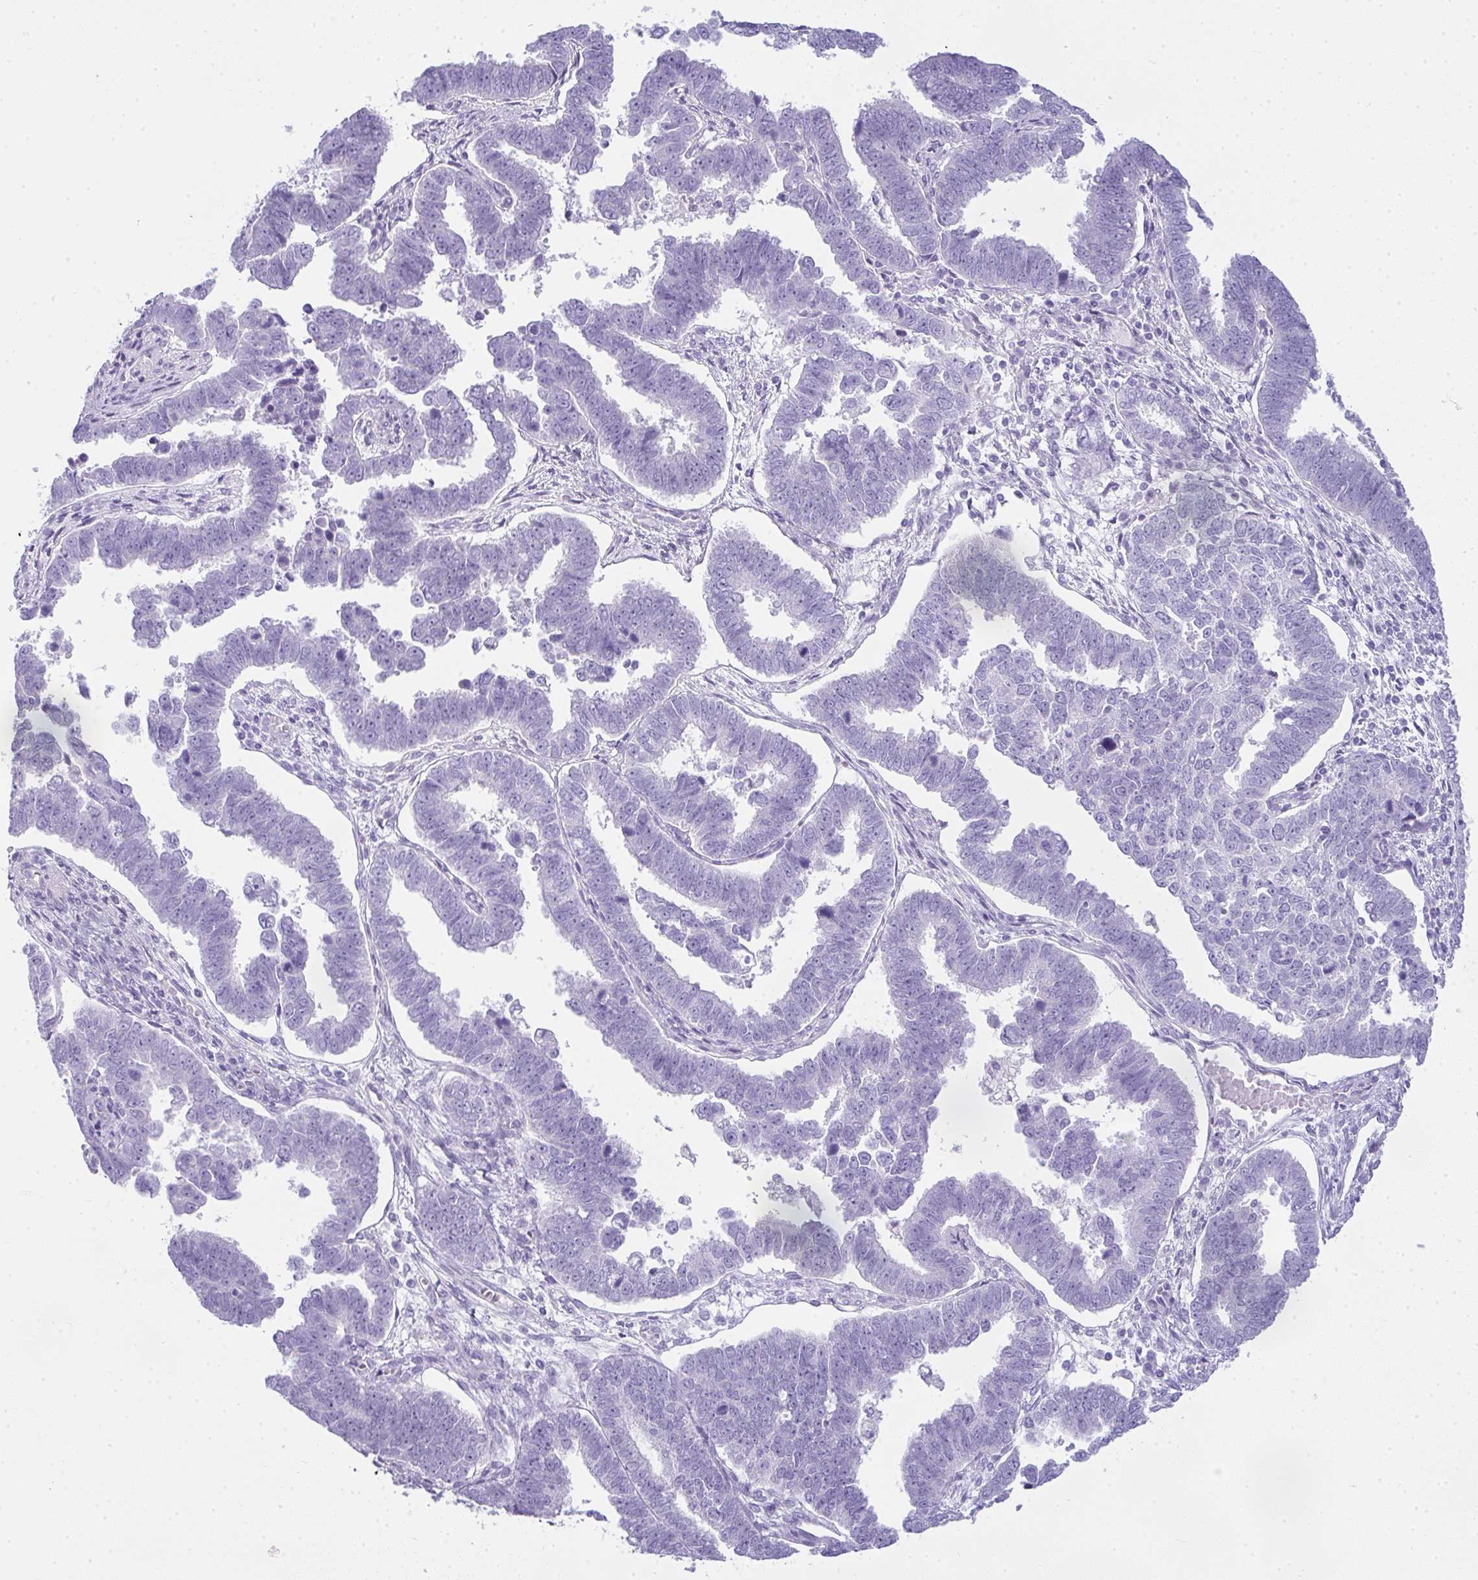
{"staining": {"intensity": "negative", "quantity": "none", "location": "none"}, "tissue": "endometrial cancer", "cell_type": "Tumor cells", "image_type": "cancer", "snomed": [{"axis": "morphology", "description": "Adenocarcinoma, NOS"}, {"axis": "topography", "description": "Endometrium"}], "caption": "Human endometrial cancer (adenocarcinoma) stained for a protein using IHC shows no staining in tumor cells.", "gene": "RASL10A", "patient": {"sex": "female", "age": 75}}